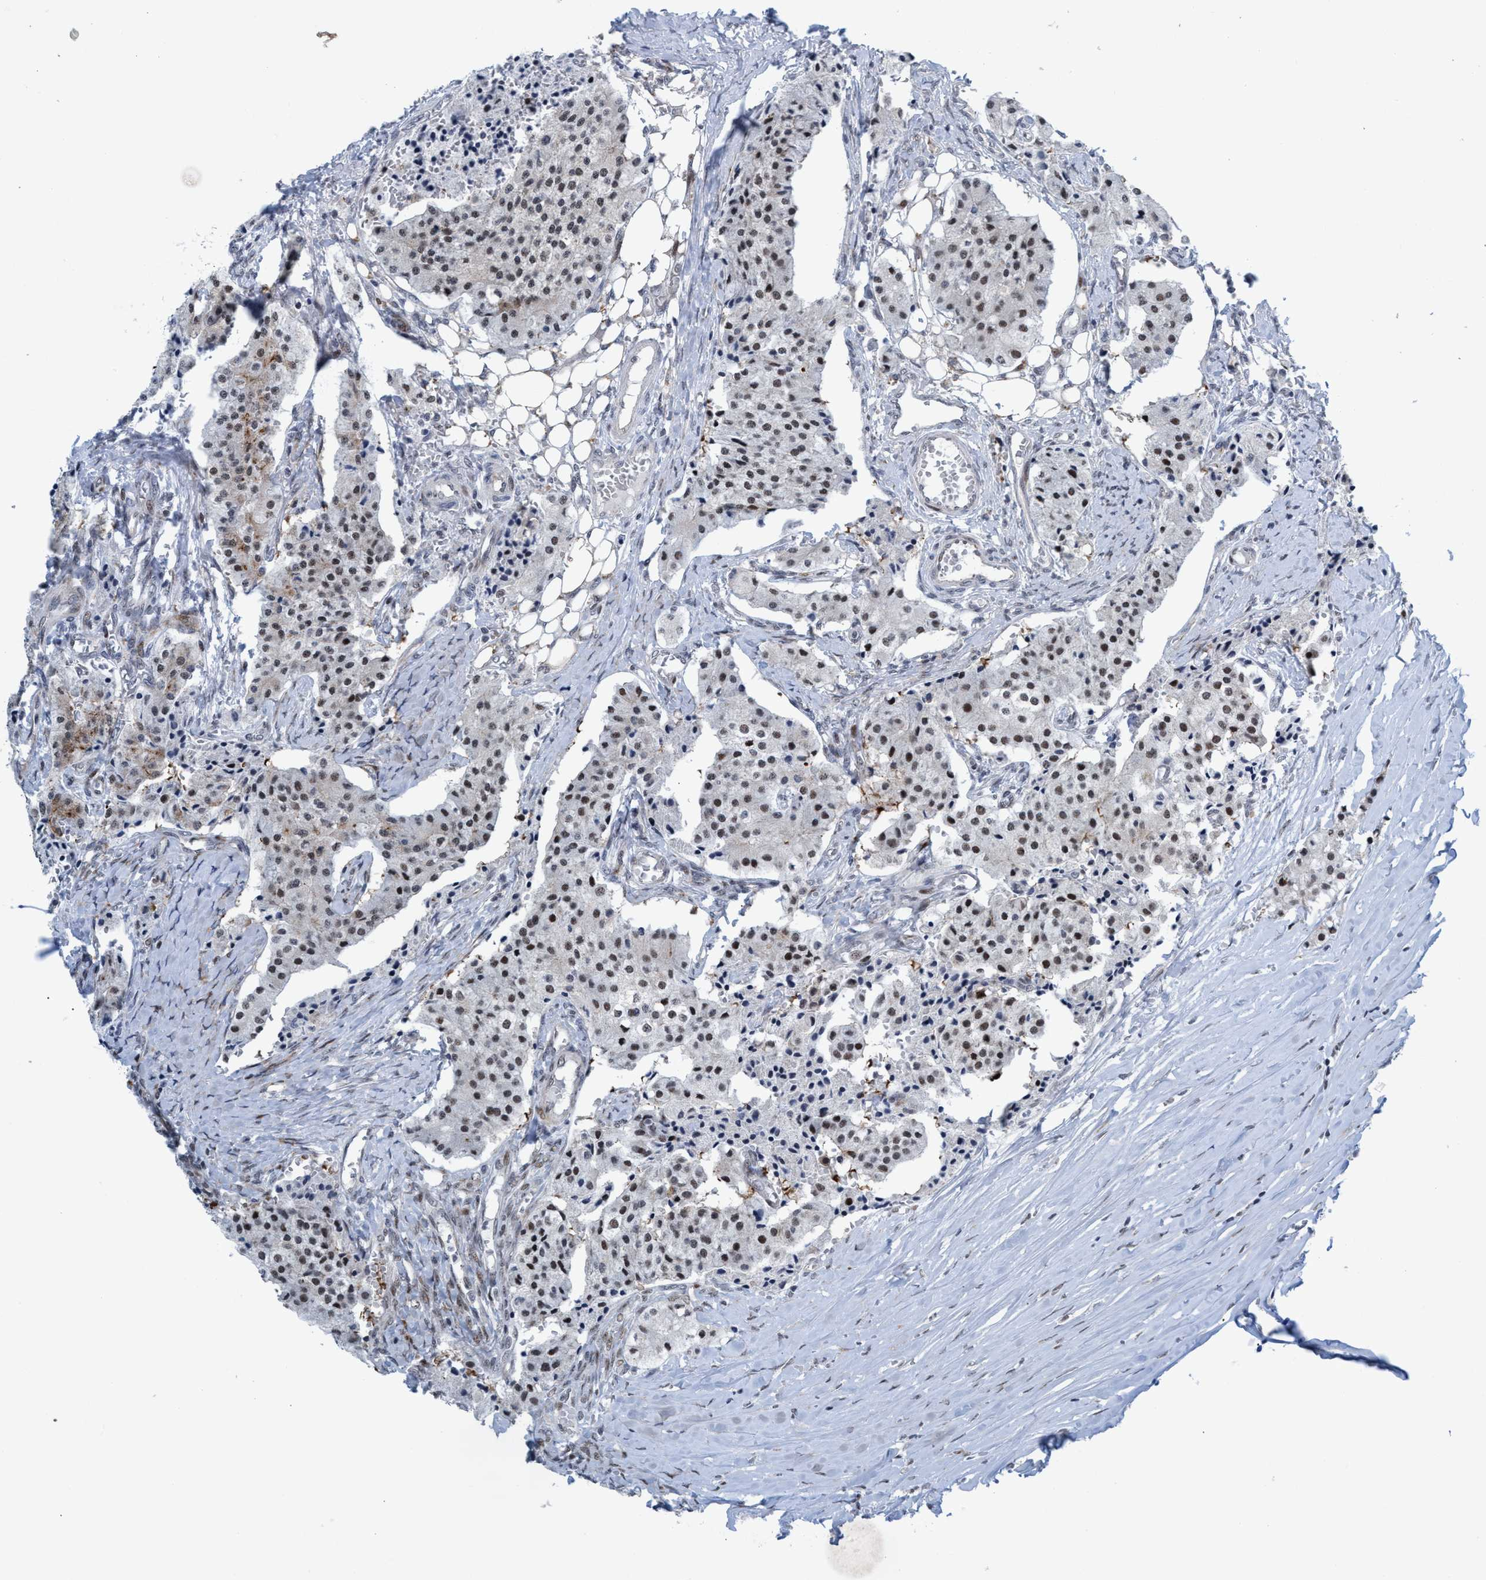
{"staining": {"intensity": "moderate", "quantity": ">75%", "location": "nuclear"}, "tissue": "carcinoid", "cell_type": "Tumor cells", "image_type": "cancer", "snomed": [{"axis": "morphology", "description": "Carcinoid, malignant, NOS"}, {"axis": "topography", "description": "Colon"}], "caption": "Protein staining of malignant carcinoid tissue demonstrates moderate nuclear expression in approximately >75% of tumor cells. (DAB (3,3'-diaminobenzidine) IHC with brightfield microscopy, high magnification).", "gene": "CWC27", "patient": {"sex": "female", "age": 52}}